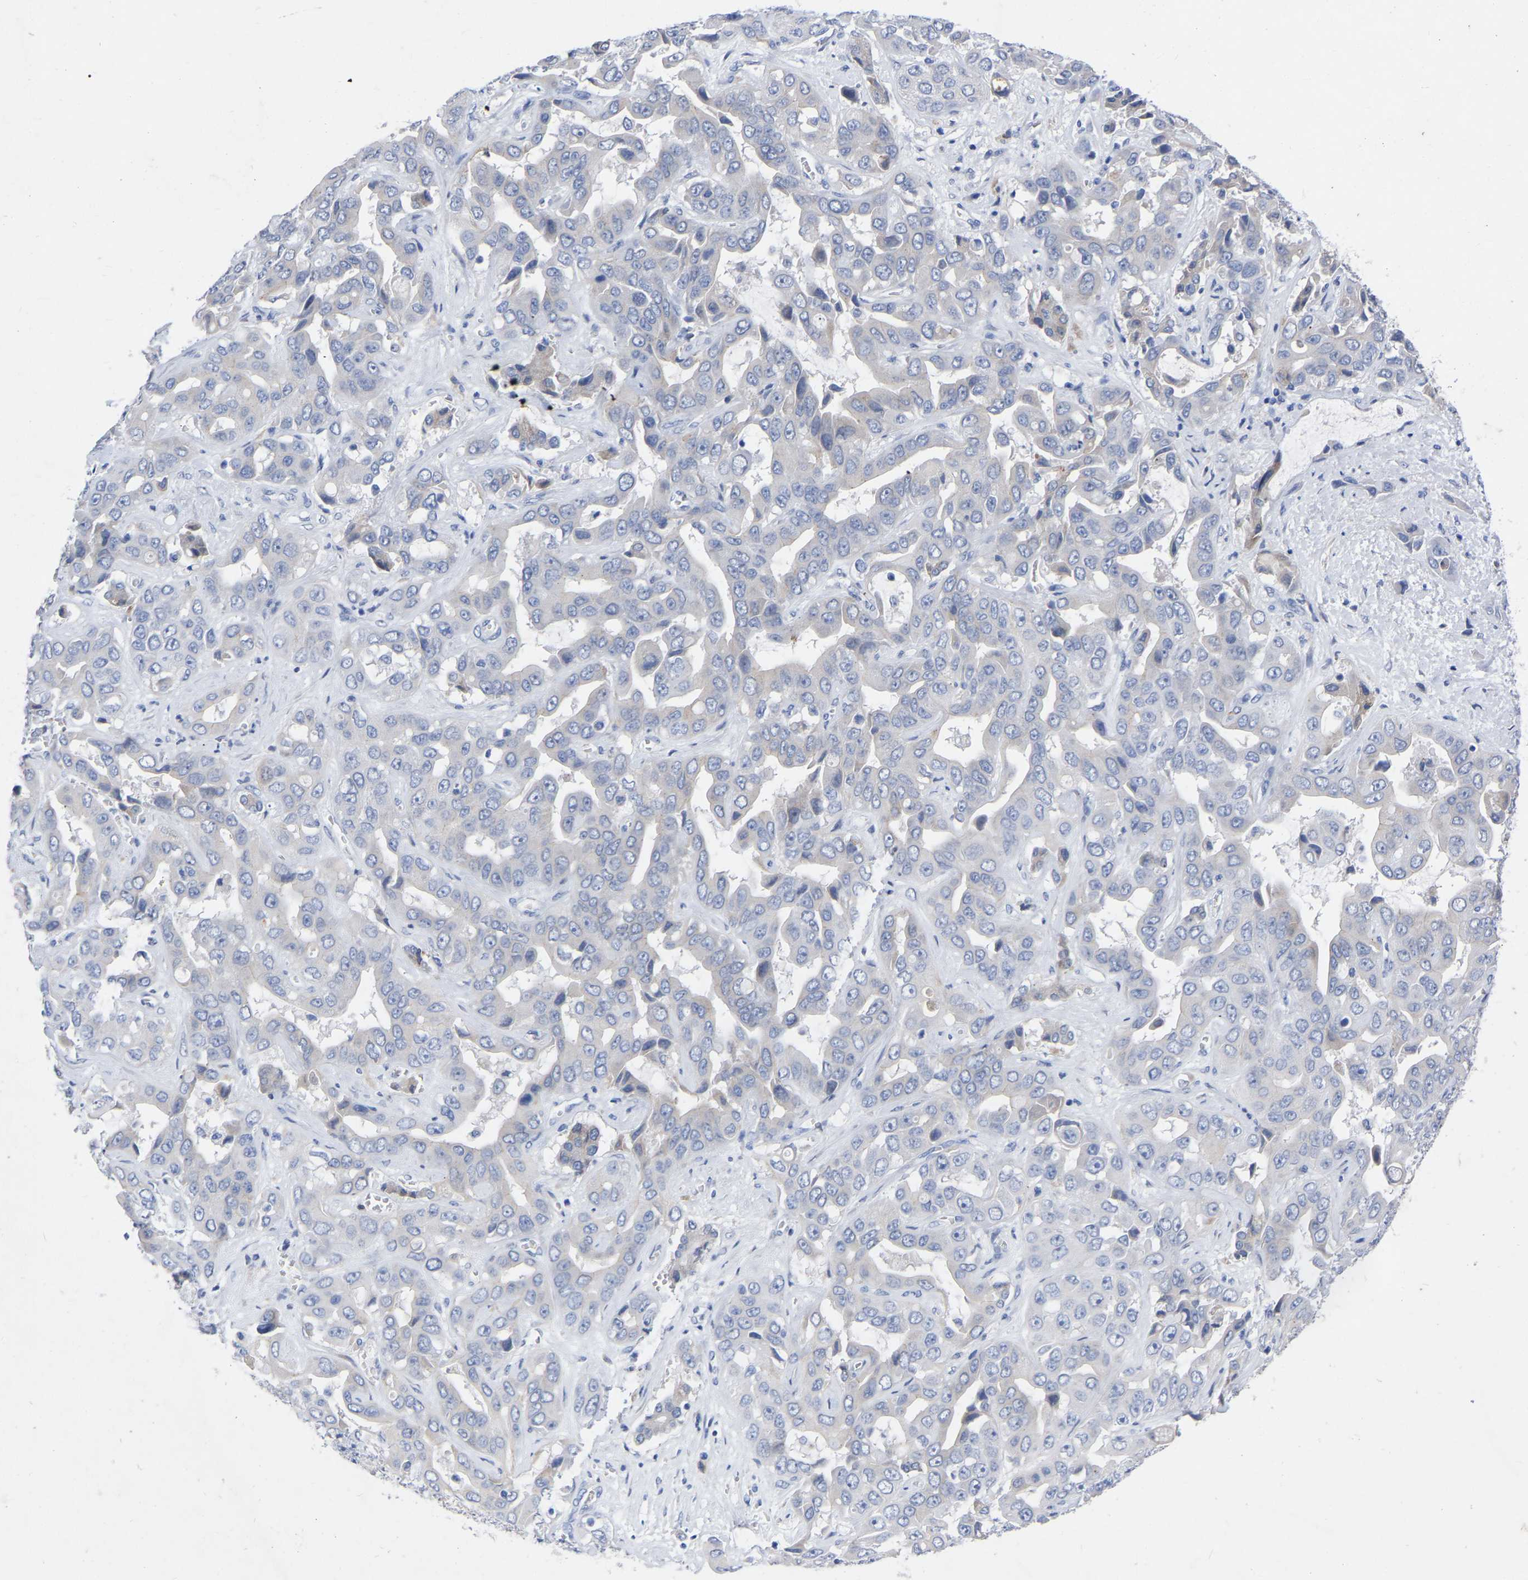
{"staining": {"intensity": "negative", "quantity": "none", "location": "none"}, "tissue": "liver cancer", "cell_type": "Tumor cells", "image_type": "cancer", "snomed": [{"axis": "morphology", "description": "Cholangiocarcinoma"}, {"axis": "topography", "description": "Liver"}], "caption": "High magnification brightfield microscopy of cholangiocarcinoma (liver) stained with DAB (brown) and counterstained with hematoxylin (blue): tumor cells show no significant expression. (DAB immunohistochemistry (IHC) with hematoxylin counter stain).", "gene": "STRIP2", "patient": {"sex": "female", "age": 52}}